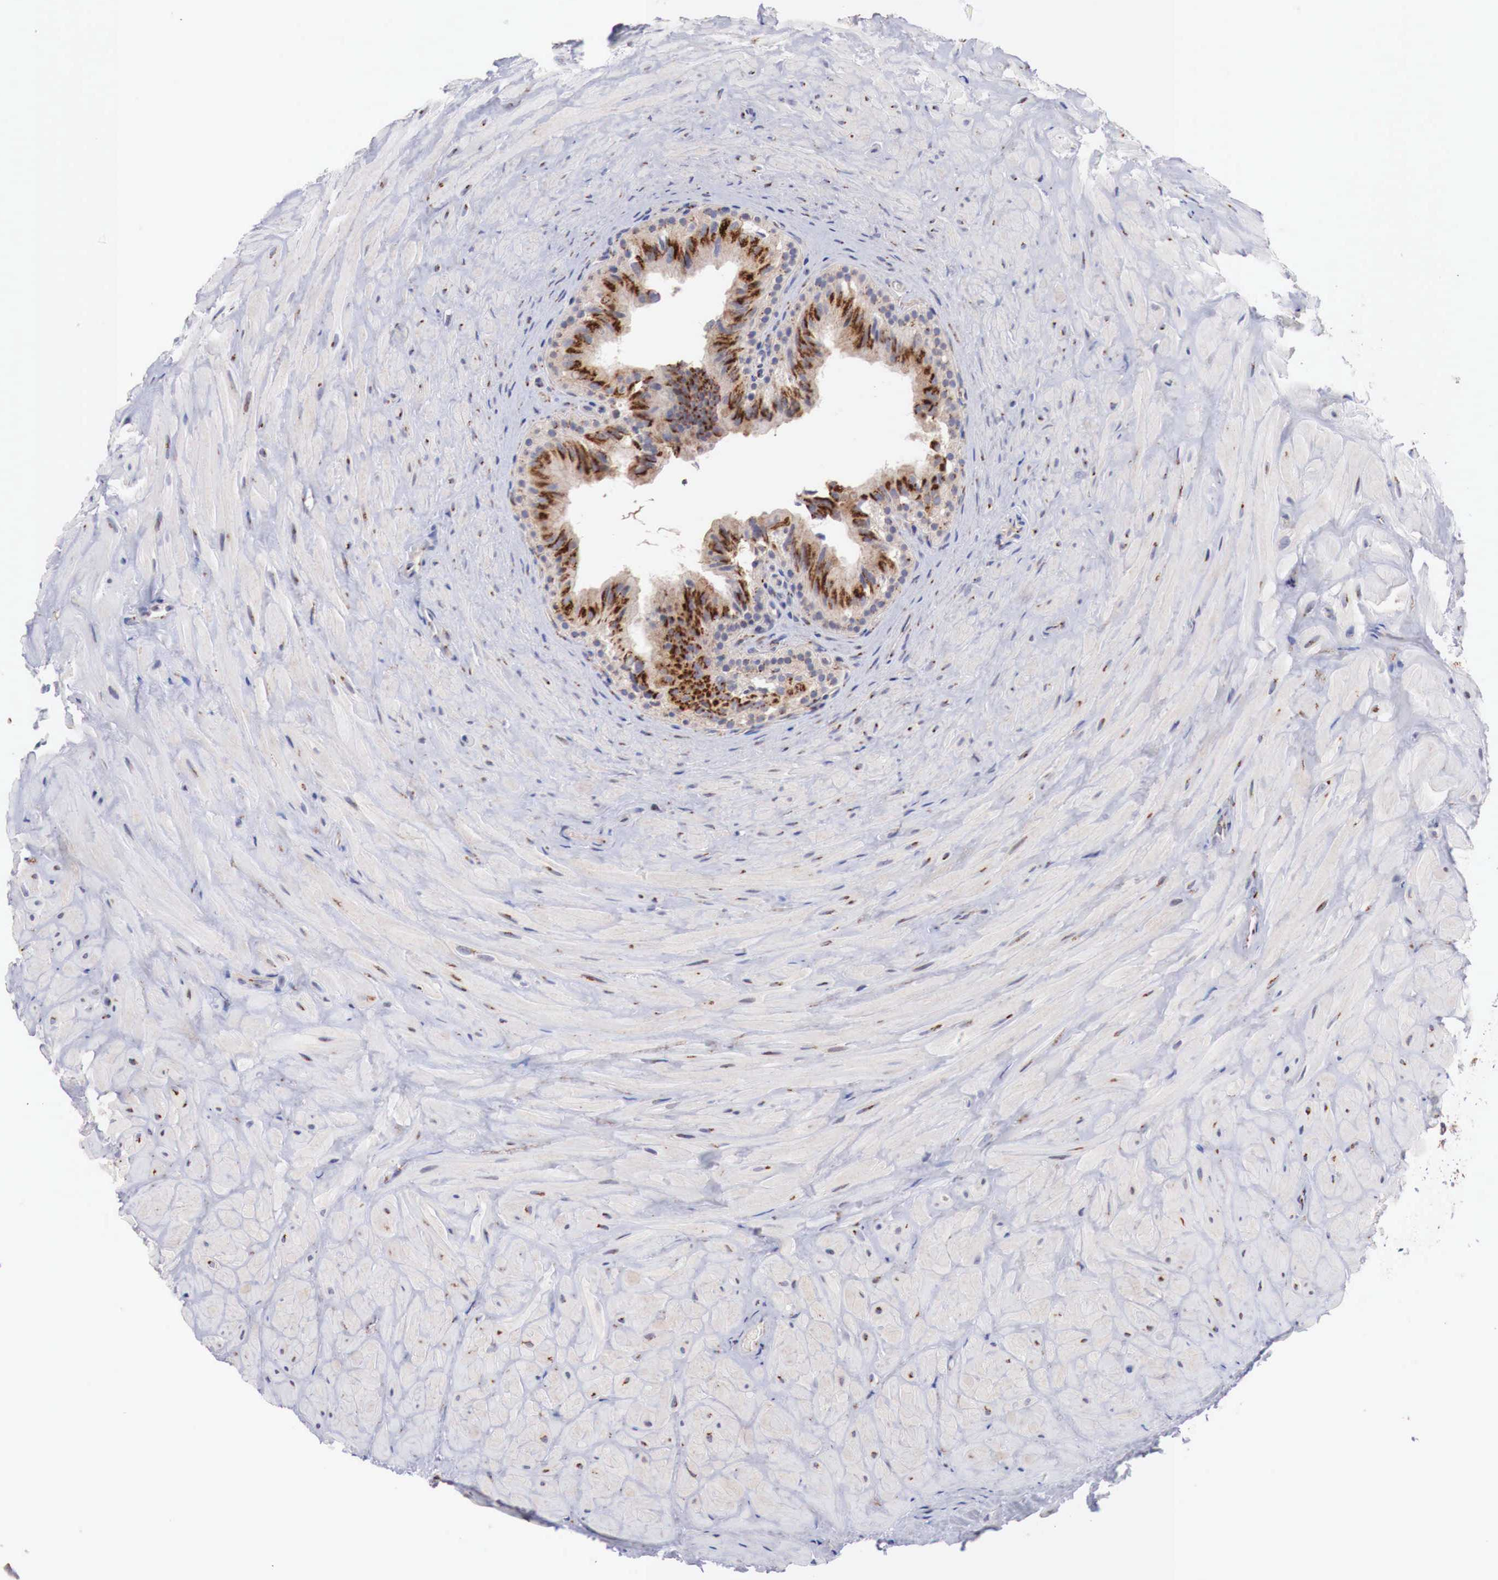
{"staining": {"intensity": "strong", "quantity": ">75%", "location": "cytoplasmic/membranous"}, "tissue": "epididymis", "cell_type": "Glandular cells", "image_type": "normal", "snomed": [{"axis": "morphology", "description": "Normal tissue, NOS"}, {"axis": "topography", "description": "Epididymis"}], "caption": "Protein staining displays strong cytoplasmic/membranous expression in approximately >75% of glandular cells in benign epididymis.", "gene": "SYAP1", "patient": {"sex": "male", "age": 35}}